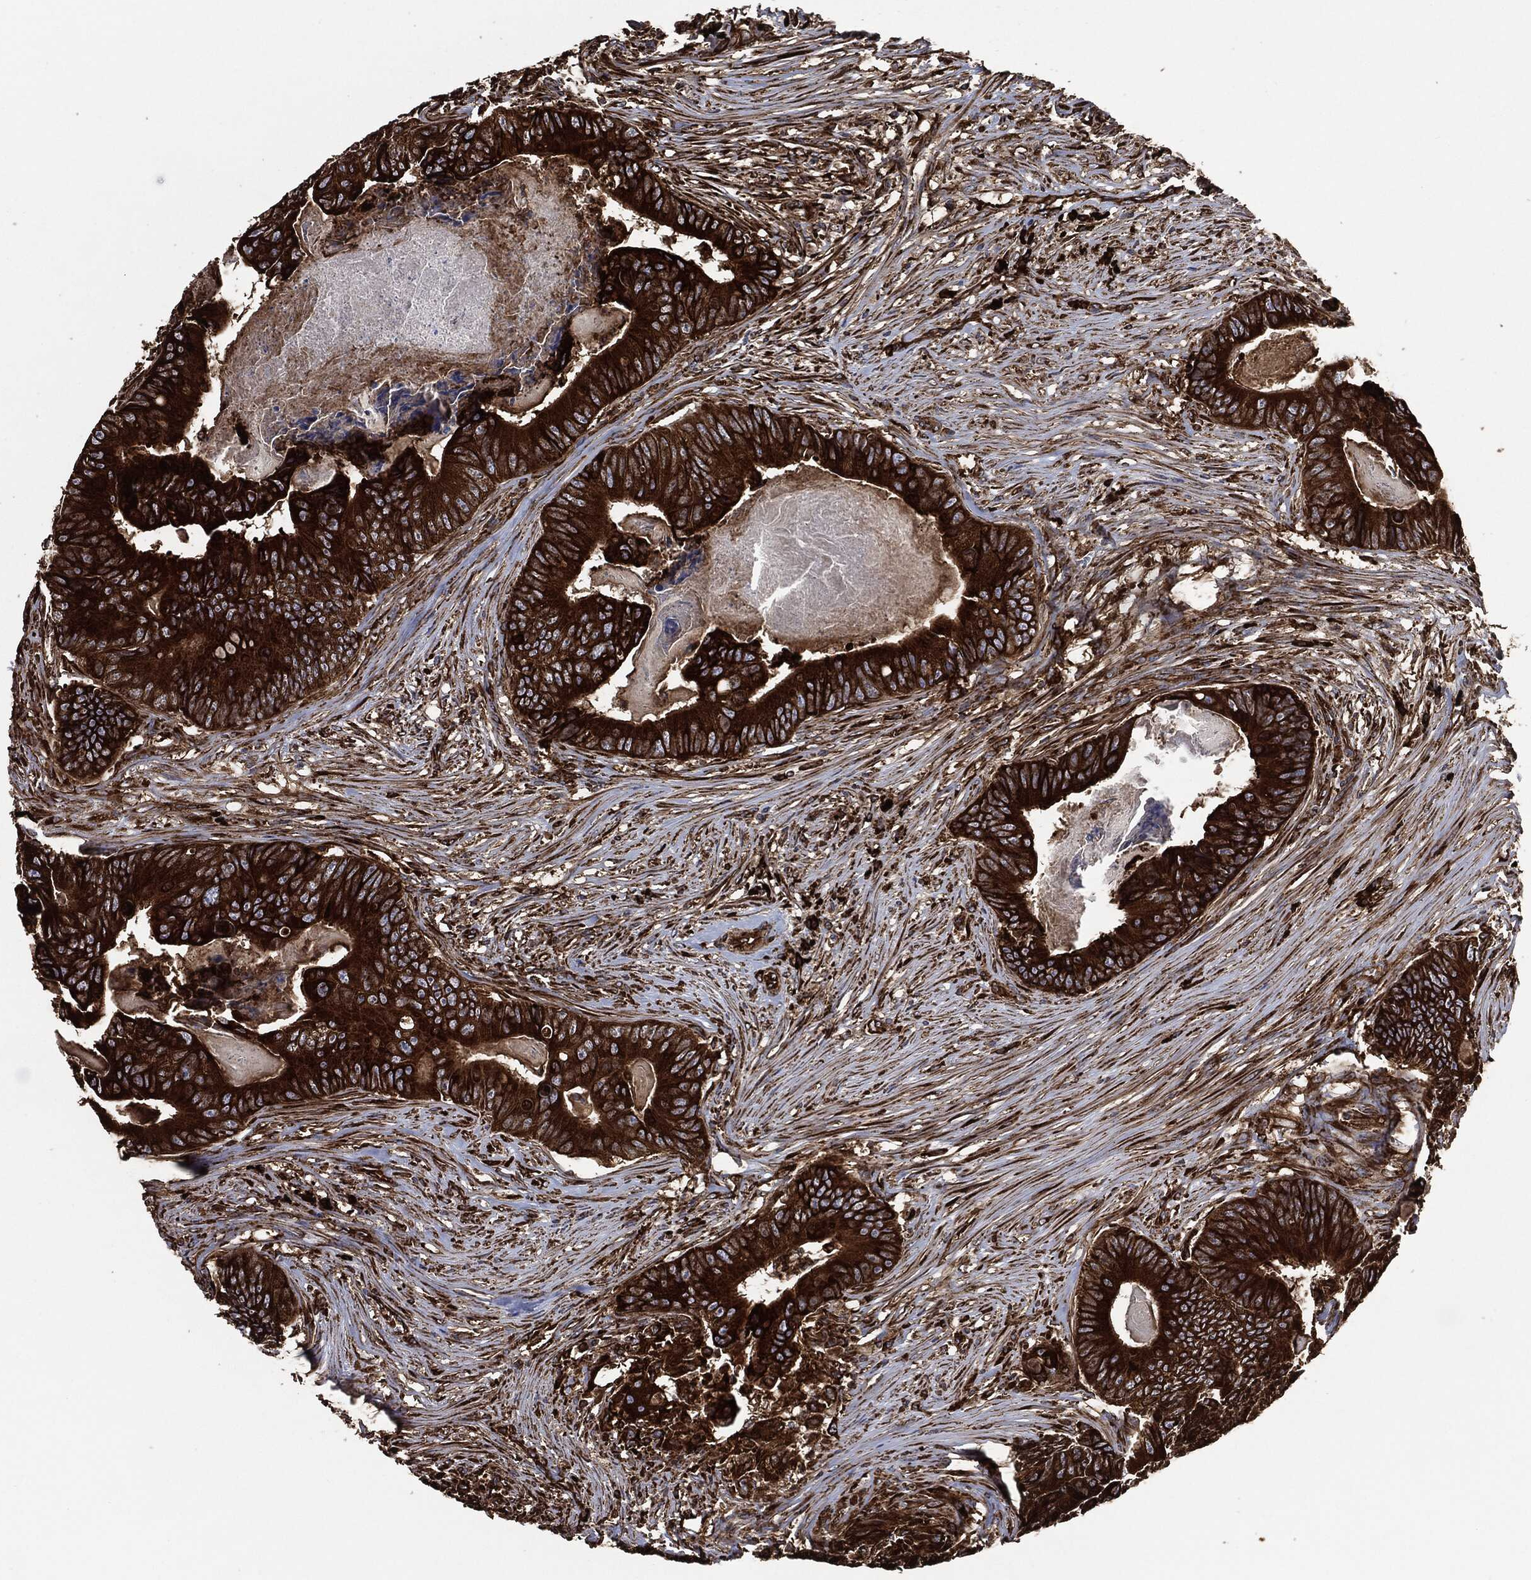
{"staining": {"intensity": "strong", "quantity": ">75%", "location": "cytoplasmic/membranous"}, "tissue": "colorectal cancer", "cell_type": "Tumor cells", "image_type": "cancer", "snomed": [{"axis": "morphology", "description": "Adenocarcinoma, NOS"}, {"axis": "topography", "description": "Colon"}], "caption": "This image exhibits colorectal cancer (adenocarcinoma) stained with IHC to label a protein in brown. The cytoplasmic/membranous of tumor cells show strong positivity for the protein. Nuclei are counter-stained blue.", "gene": "AMFR", "patient": {"sex": "male", "age": 84}}